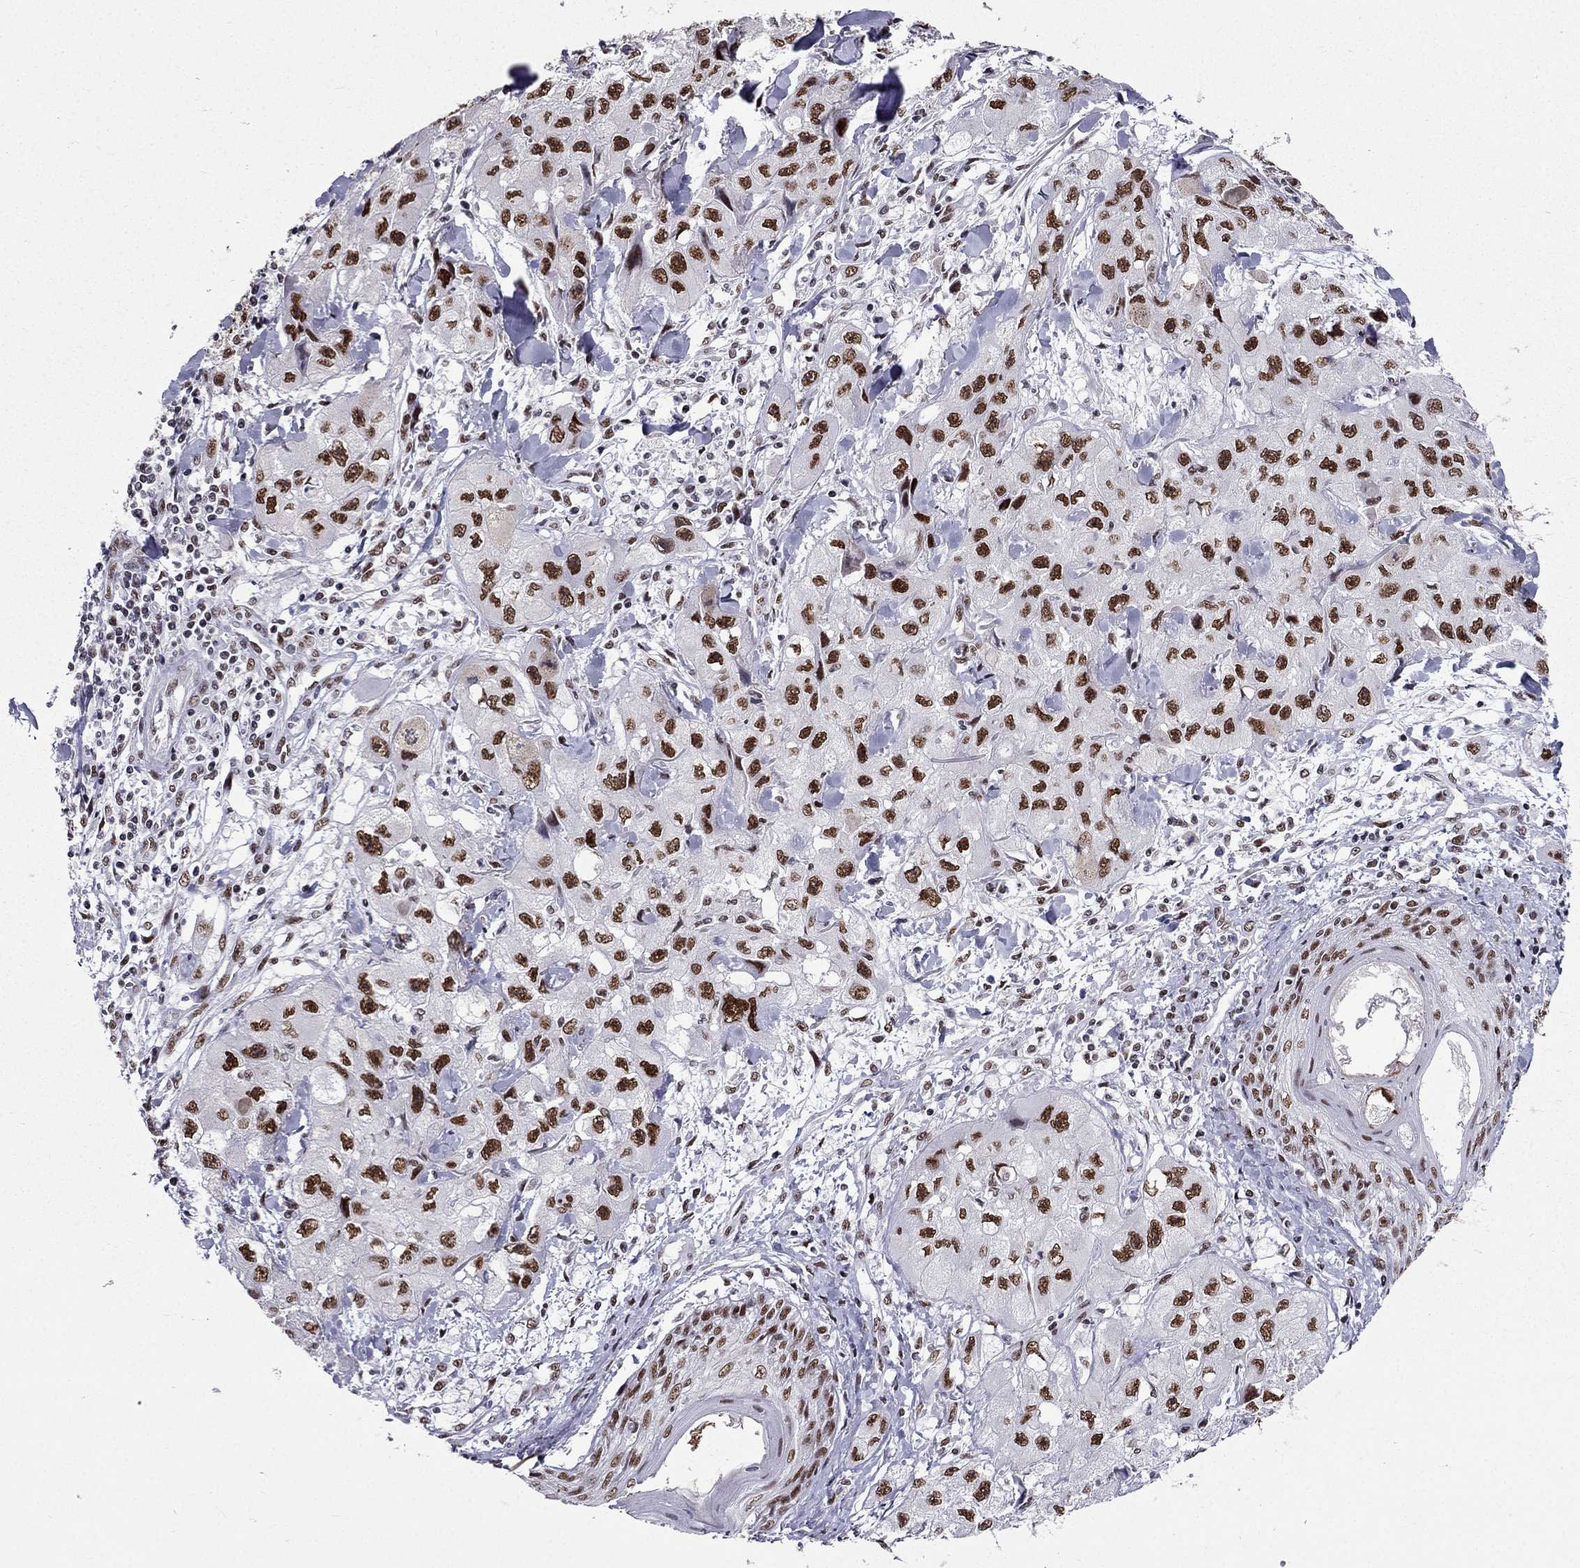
{"staining": {"intensity": "strong", "quantity": ">75%", "location": "nuclear"}, "tissue": "skin cancer", "cell_type": "Tumor cells", "image_type": "cancer", "snomed": [{"axis": "morphology", "description": "Squamous cell carcinoma, NOS"}, {"axis": "topography", "description": "Skin"}, {"axis": "topography", "description": "Subcutis"}], "caption": "A photomicrograph of squamous cell carcinoma (skin) stained for a protein displays strong nuclear brown staining in tumor cells.", "gene": "ZNF420", "patient": {"sex": "male", "age": 73}}